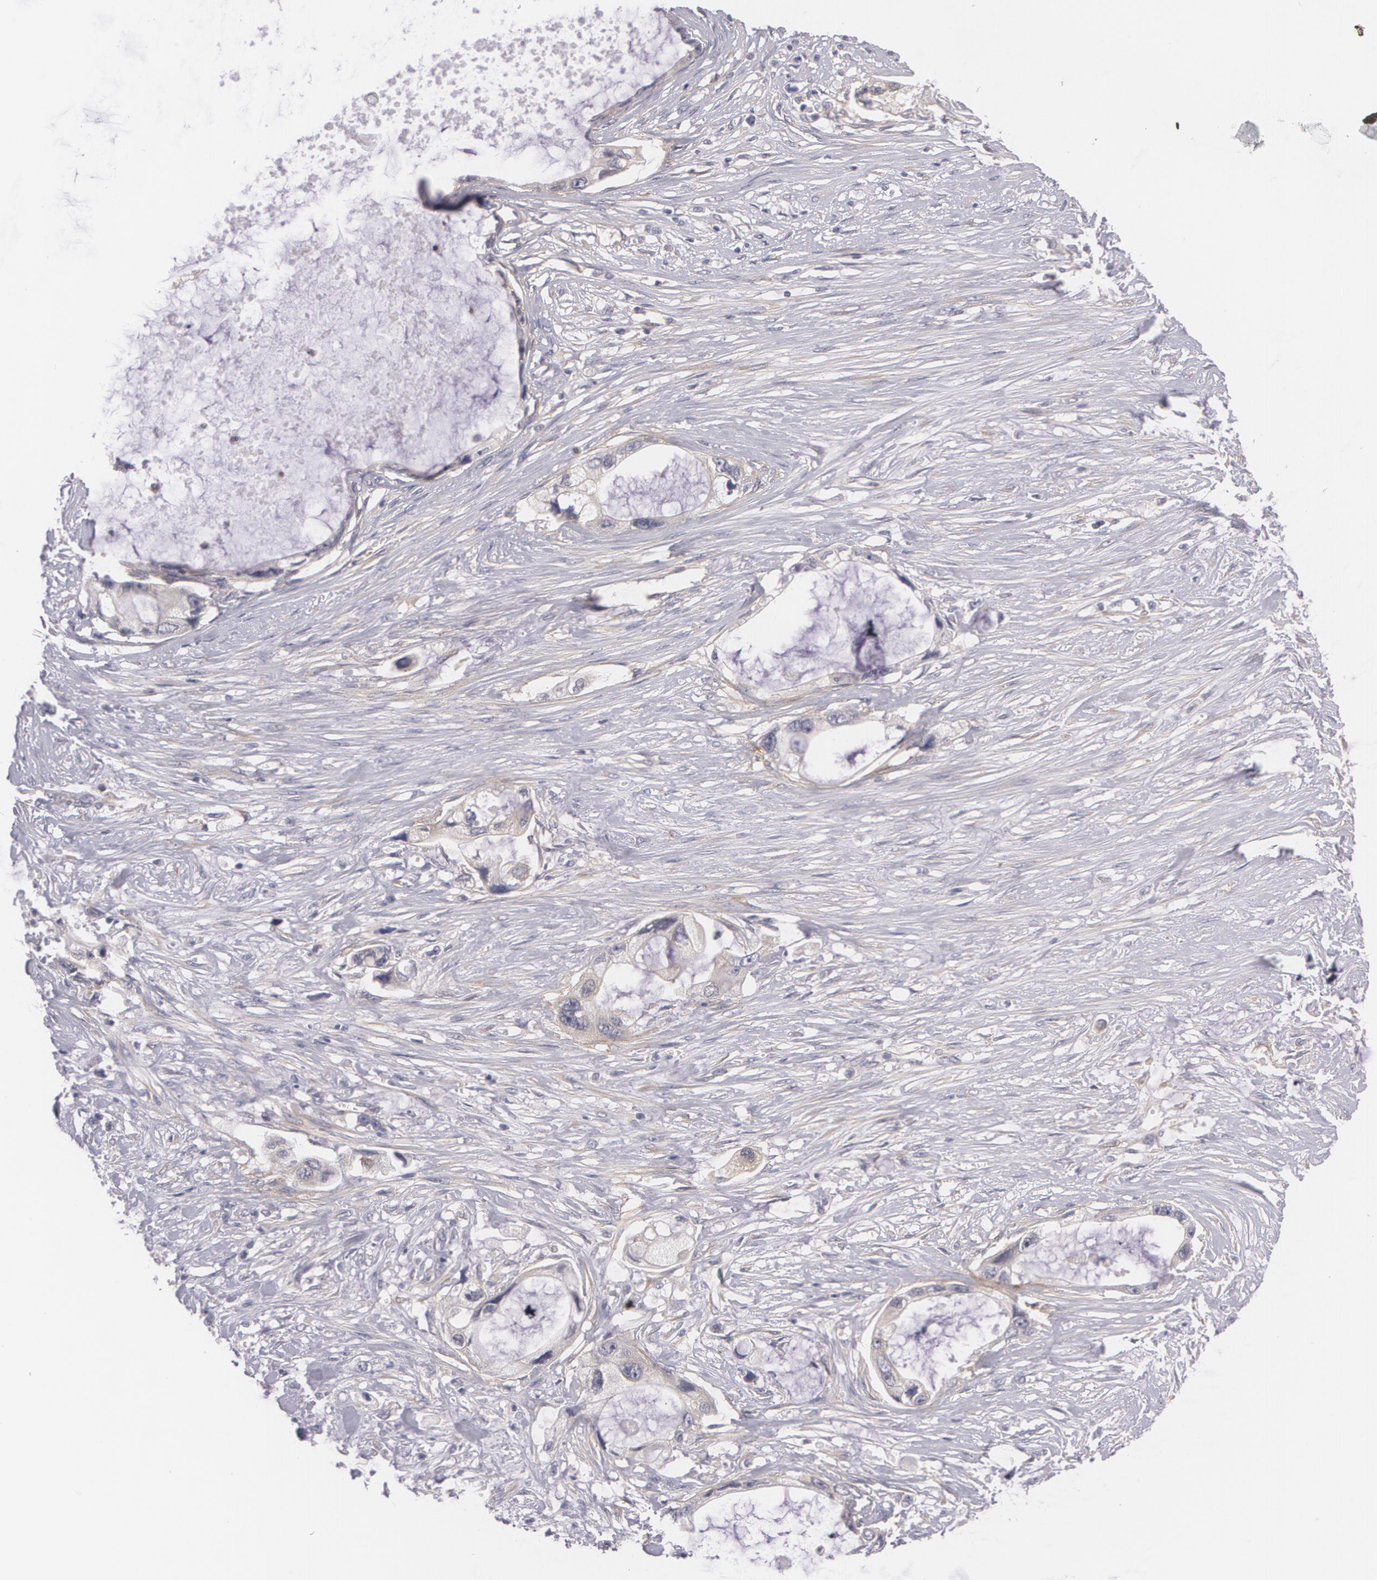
{"staining": {"intensity": "weak", "quantity": "25%-75%", "location": "cytoplasmic/membranous"}, "tissue": "pancreatic cancer", "cell_type": "Tumor cells", "image_type": "cancer", "snomed": [{"axis": "morphology", "description": "Adenocarcinoma, NOS"}, {"axis": "topography", "description": "Pancreas"}, {"axis": "topography", "description": "Stomach, upper"}], "caption": "Weak cytoplasmic/membranous positivity for a protein is present in approximately 25%-75% of tumor cells of pancreatic cancer (adenocarcinoma) using immunohistochemistry (IHC).", "gene": "CASK", "patient": {"sex": "male", "age": 77}}